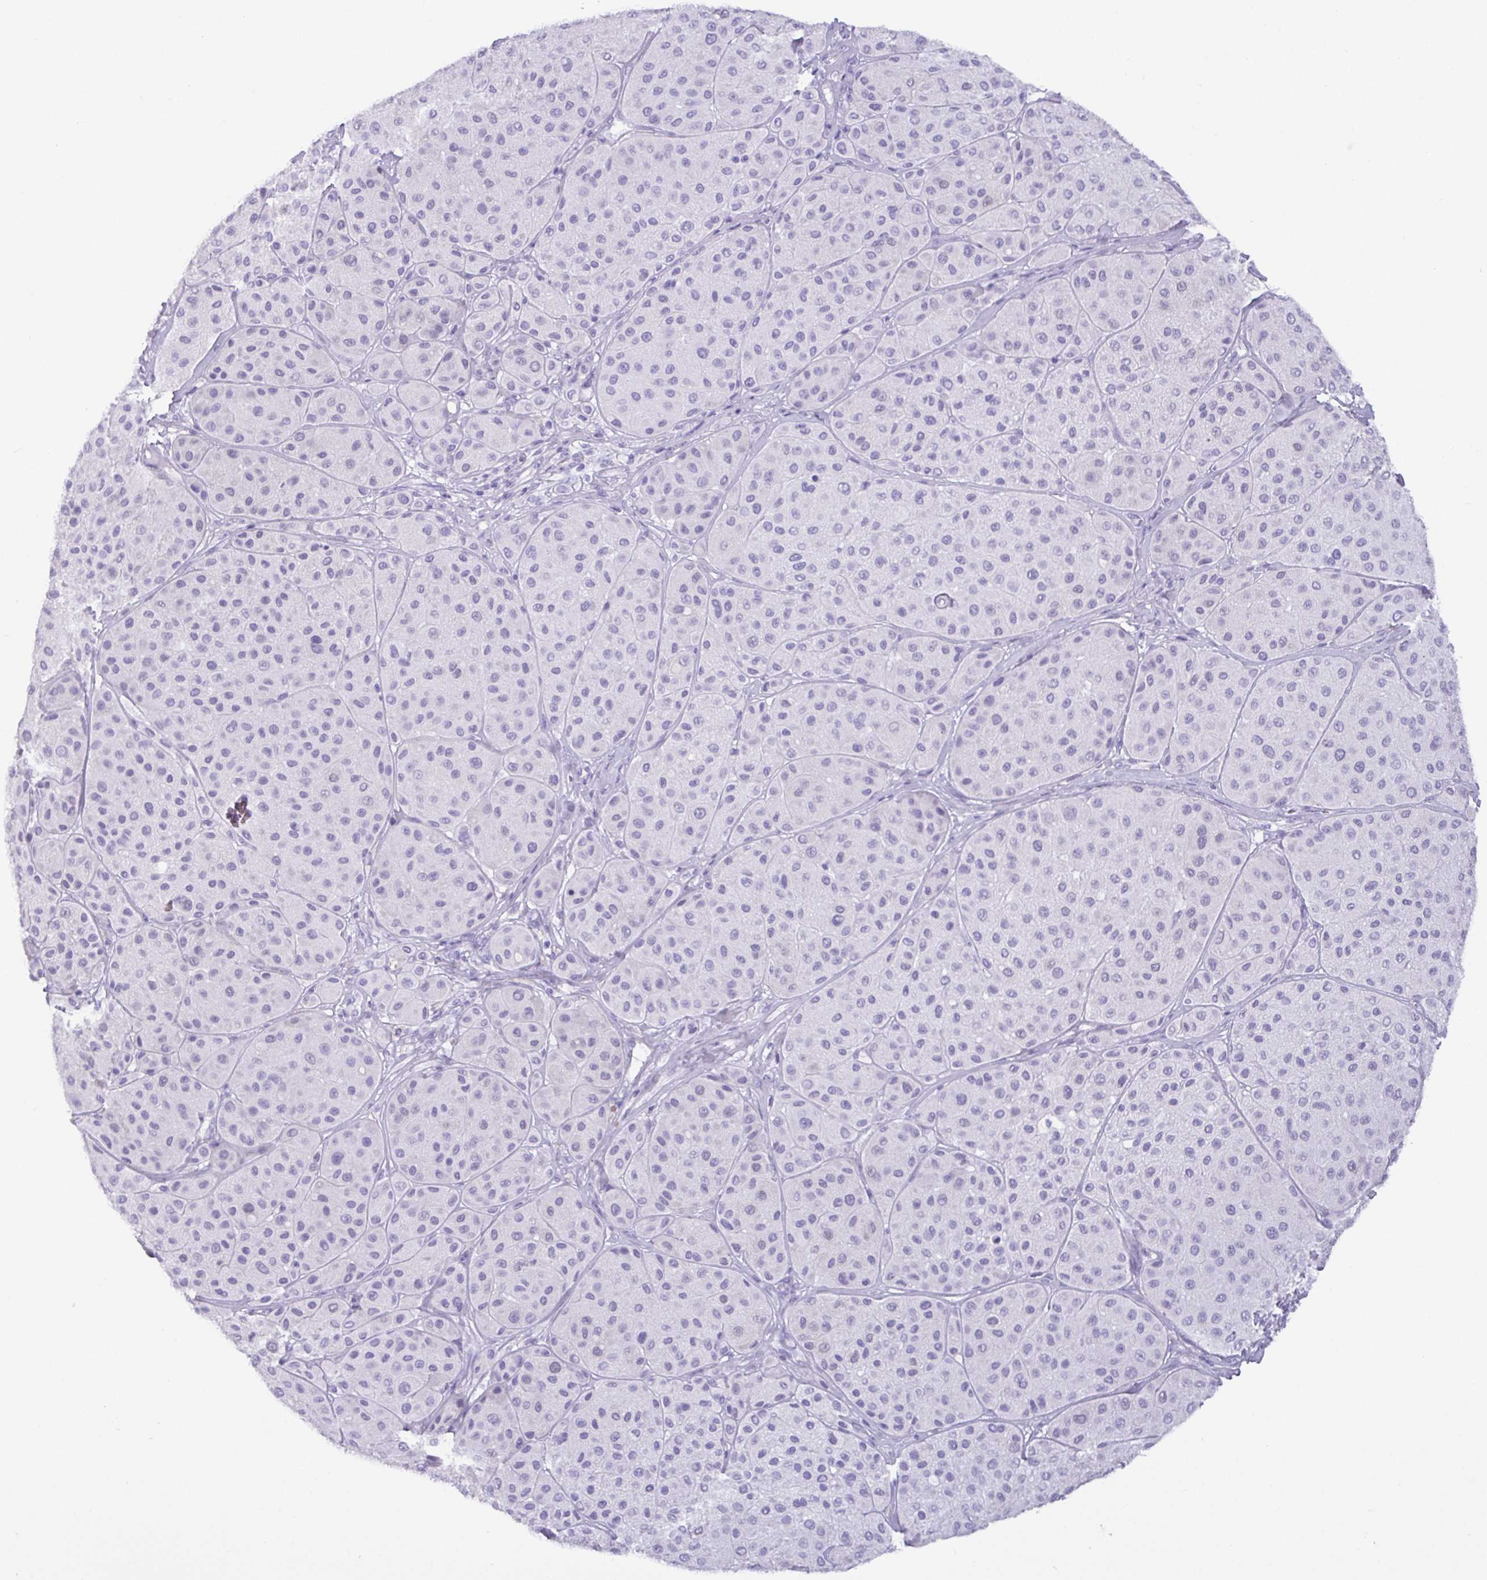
{"staining": {"intensity": "negative", "quantity": "none", "location": "none"}, "tissue": "melanoma", "cell_type": "Tumor cells", "image_type": "cancer", "snomed": [{"axis": "morphology", "description": "Malignant melanoma, Metastatic site"}, {"axis": "topography", "description": "Smooth muscle"}], "caption": "This is an IHC photomicrograph of malignant melanoma (metastatic site). There is no positivity in tumor cells.", "gene": "C4orf33", "patient": {"sex": "male", "age": 41}}